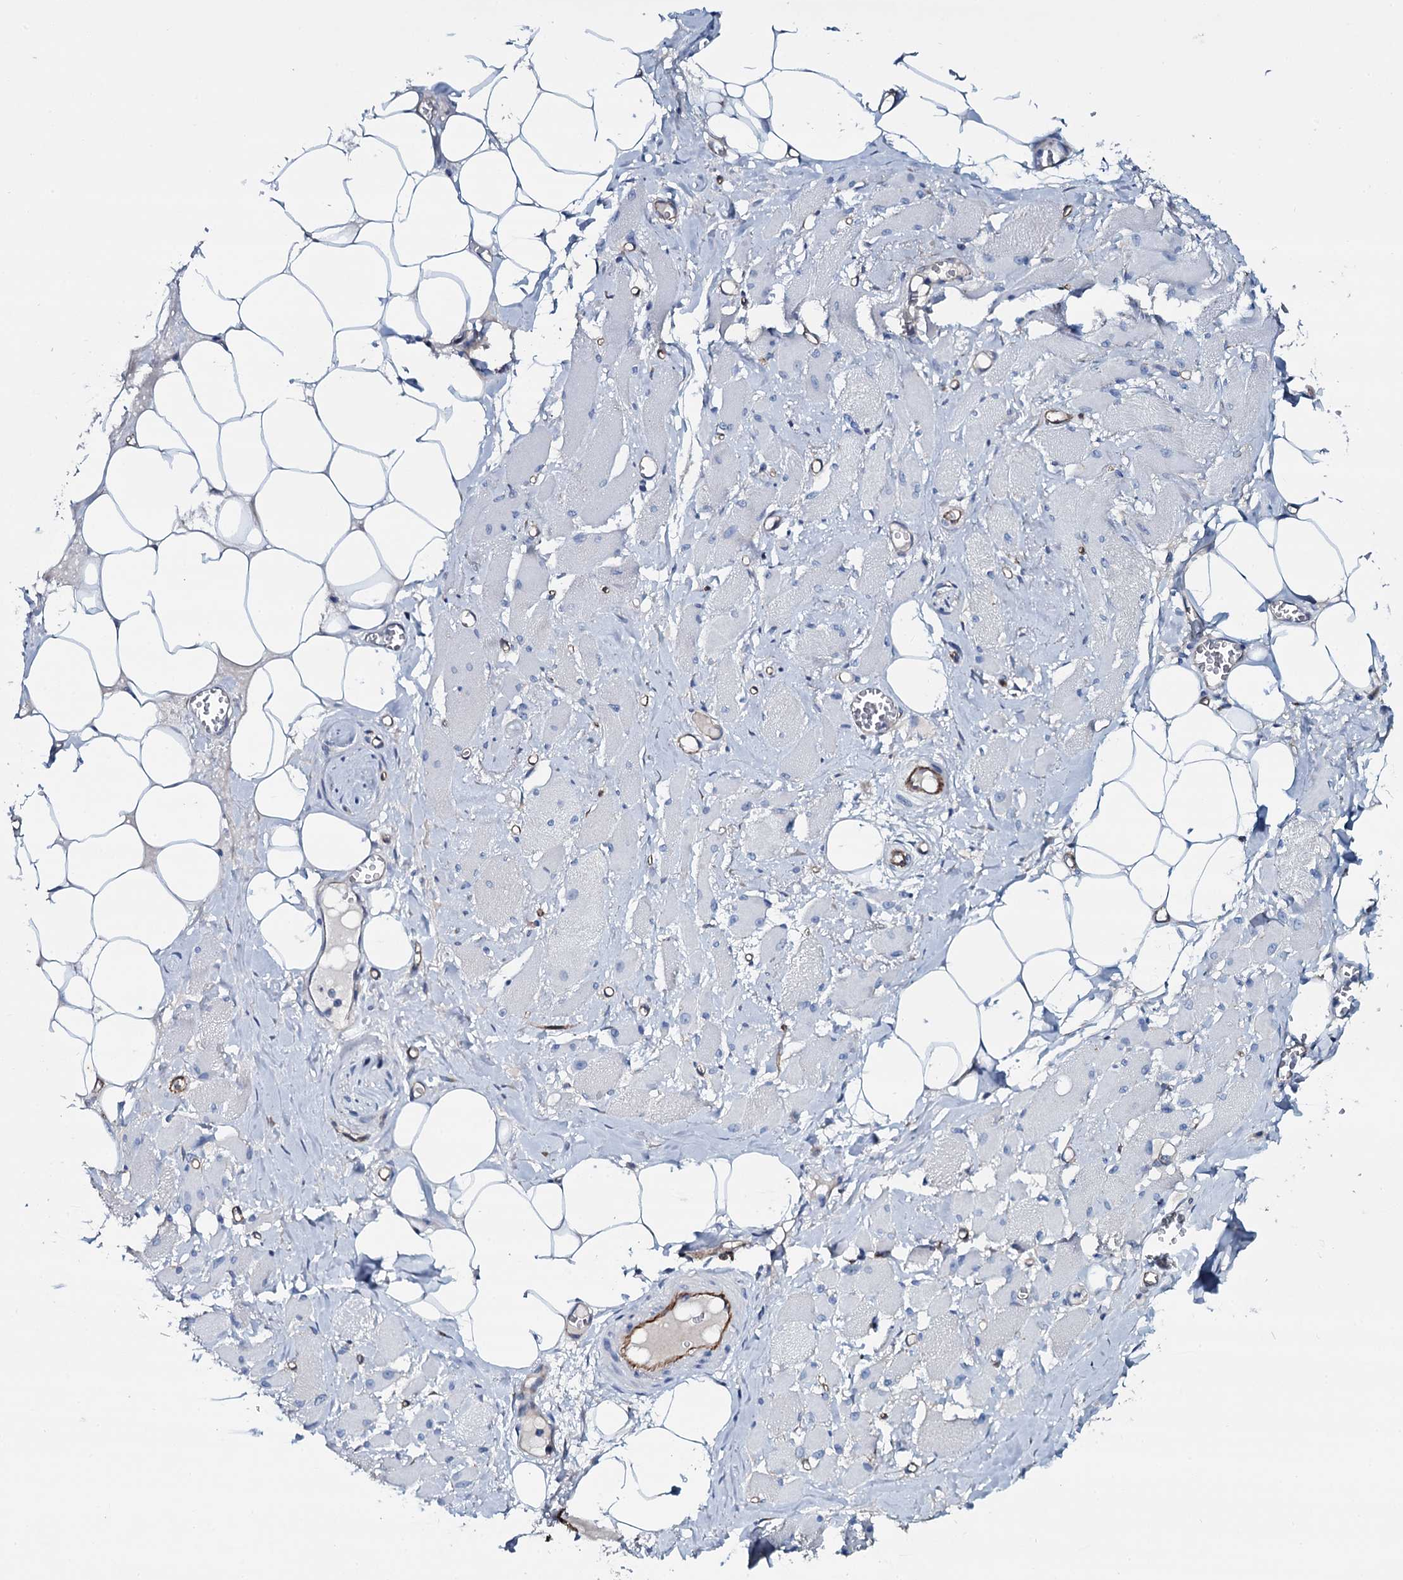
{"staining": {"intensity": "negative", "quantity": "none", "location": "none"}, "tissue": "skeletal muscle", "cell_type": "Myocytes", "image_type": "normal", "snomed": [{"axis": "morphology", "description": "Normal tissue, NOS"}, {"axis": "morphology", "description": "Basal cell carcinoma"}, {"axis": "topography", "description": "Skeletal muscle"}], "caption": "An IHC image of benign skeletal muscle is shown. There is no staining in myocytes of skeletal muscle. (DAB (3,3'-diaminobenzidine) immunohistochemistry (IHC) with hematoxylin counter stain).", "gene": "CLEC14A", "patient": {"sex": "female", "age": 64}}